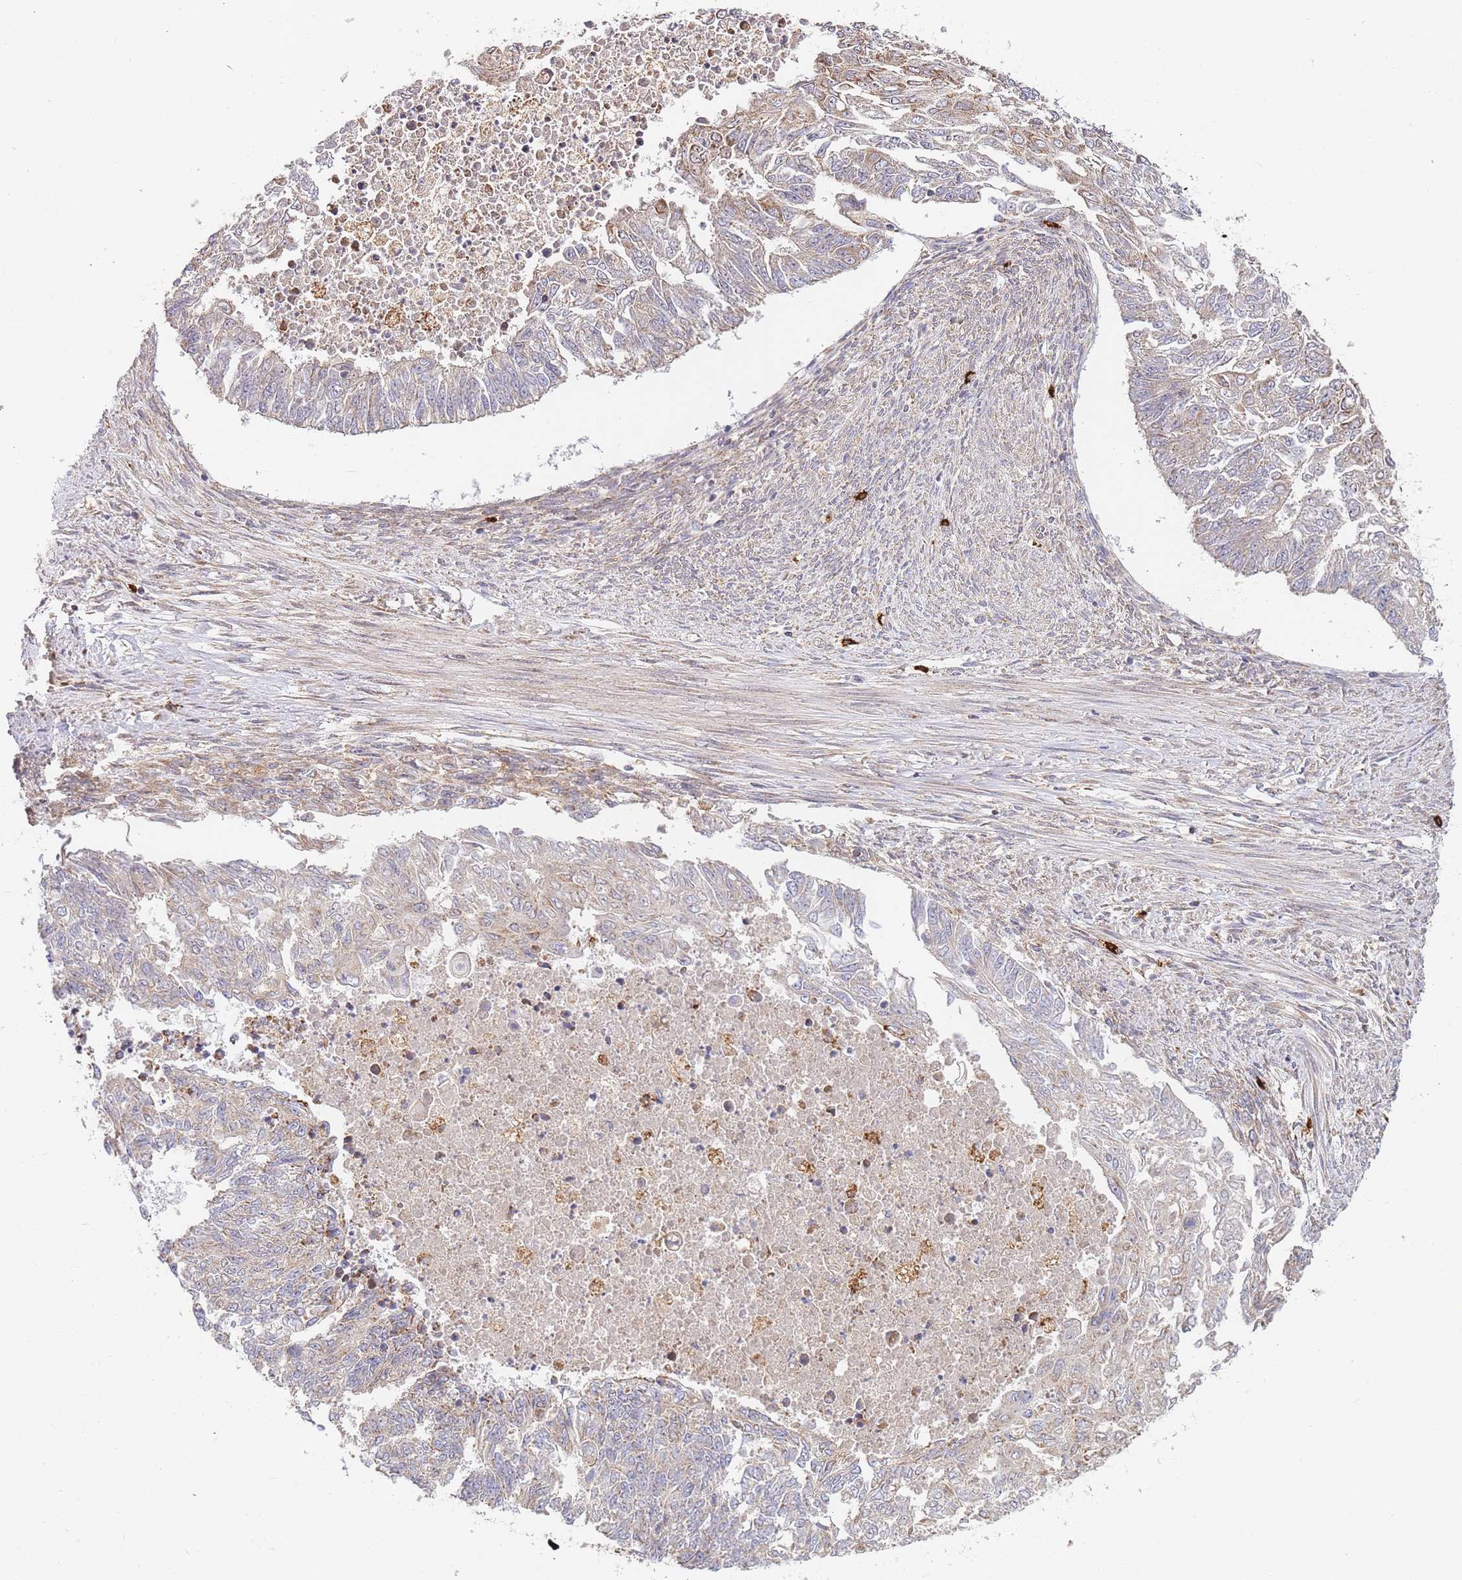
{"staining": {"intensity": "moderate", "quantity": "<25%", "location": "cytoplasmic/membranous"}, "tissue": "endometrial cancer", "cell_type": "Tumor cells", "image_type": "cancer", "snomed": [{"axis": "morphology", "description": "Adenocarcinoma, NOS"}, {"axis": "topography", "description": "Endometrium"}], "caption": "Immunohistochemical staining of human endometrial cancer (adenocarcinoma) reveals low levels of moderate cytoplasmic/membranous protein staining in approximately <25% of tumor cells.", "gene": "ADCY9", "patient": {"sex": "female", "age": 32}}